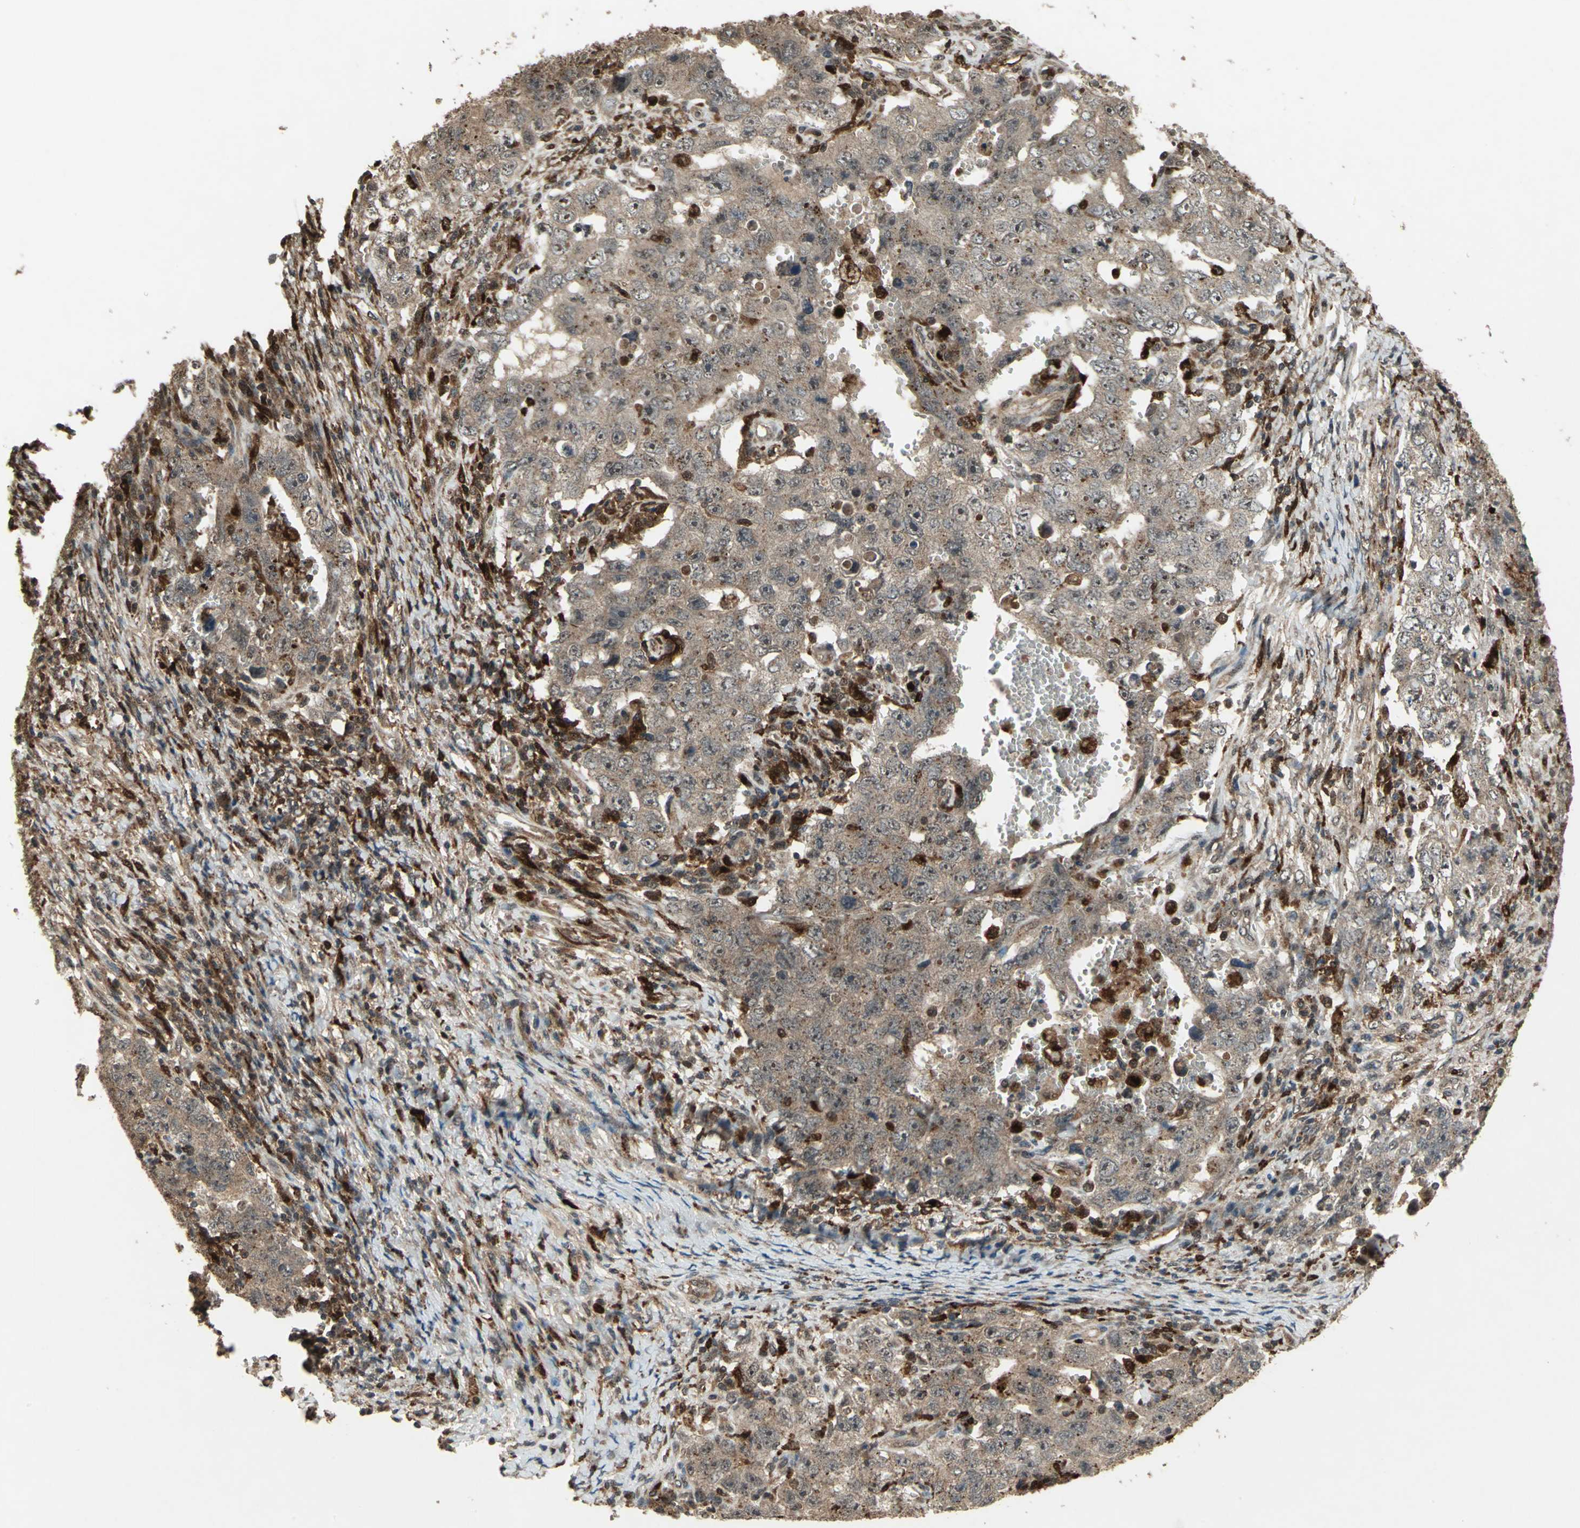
{"staining": {"intensity": "weak", "quantity": "25%-75%", "location": "cytoplasmic/membranous"}, "tissue": "testis cancer", "cell_type": "Tumor cells", "image_type": "cancer", "snomed": [{"axis": "morphology", "description": "Carcinoma, Embryonal, NOS"}, {"axis": "topography", "description": "Testis"}], "caption": "Testis embryonal carcinoma stained with immunohistochemistry (IHC) shows weak cytoplasmic/membranous expression in approximately 25%-75% of tumor cells.", "gene": "PYCARD", "patient": {"sex": "male", "age": 26}}